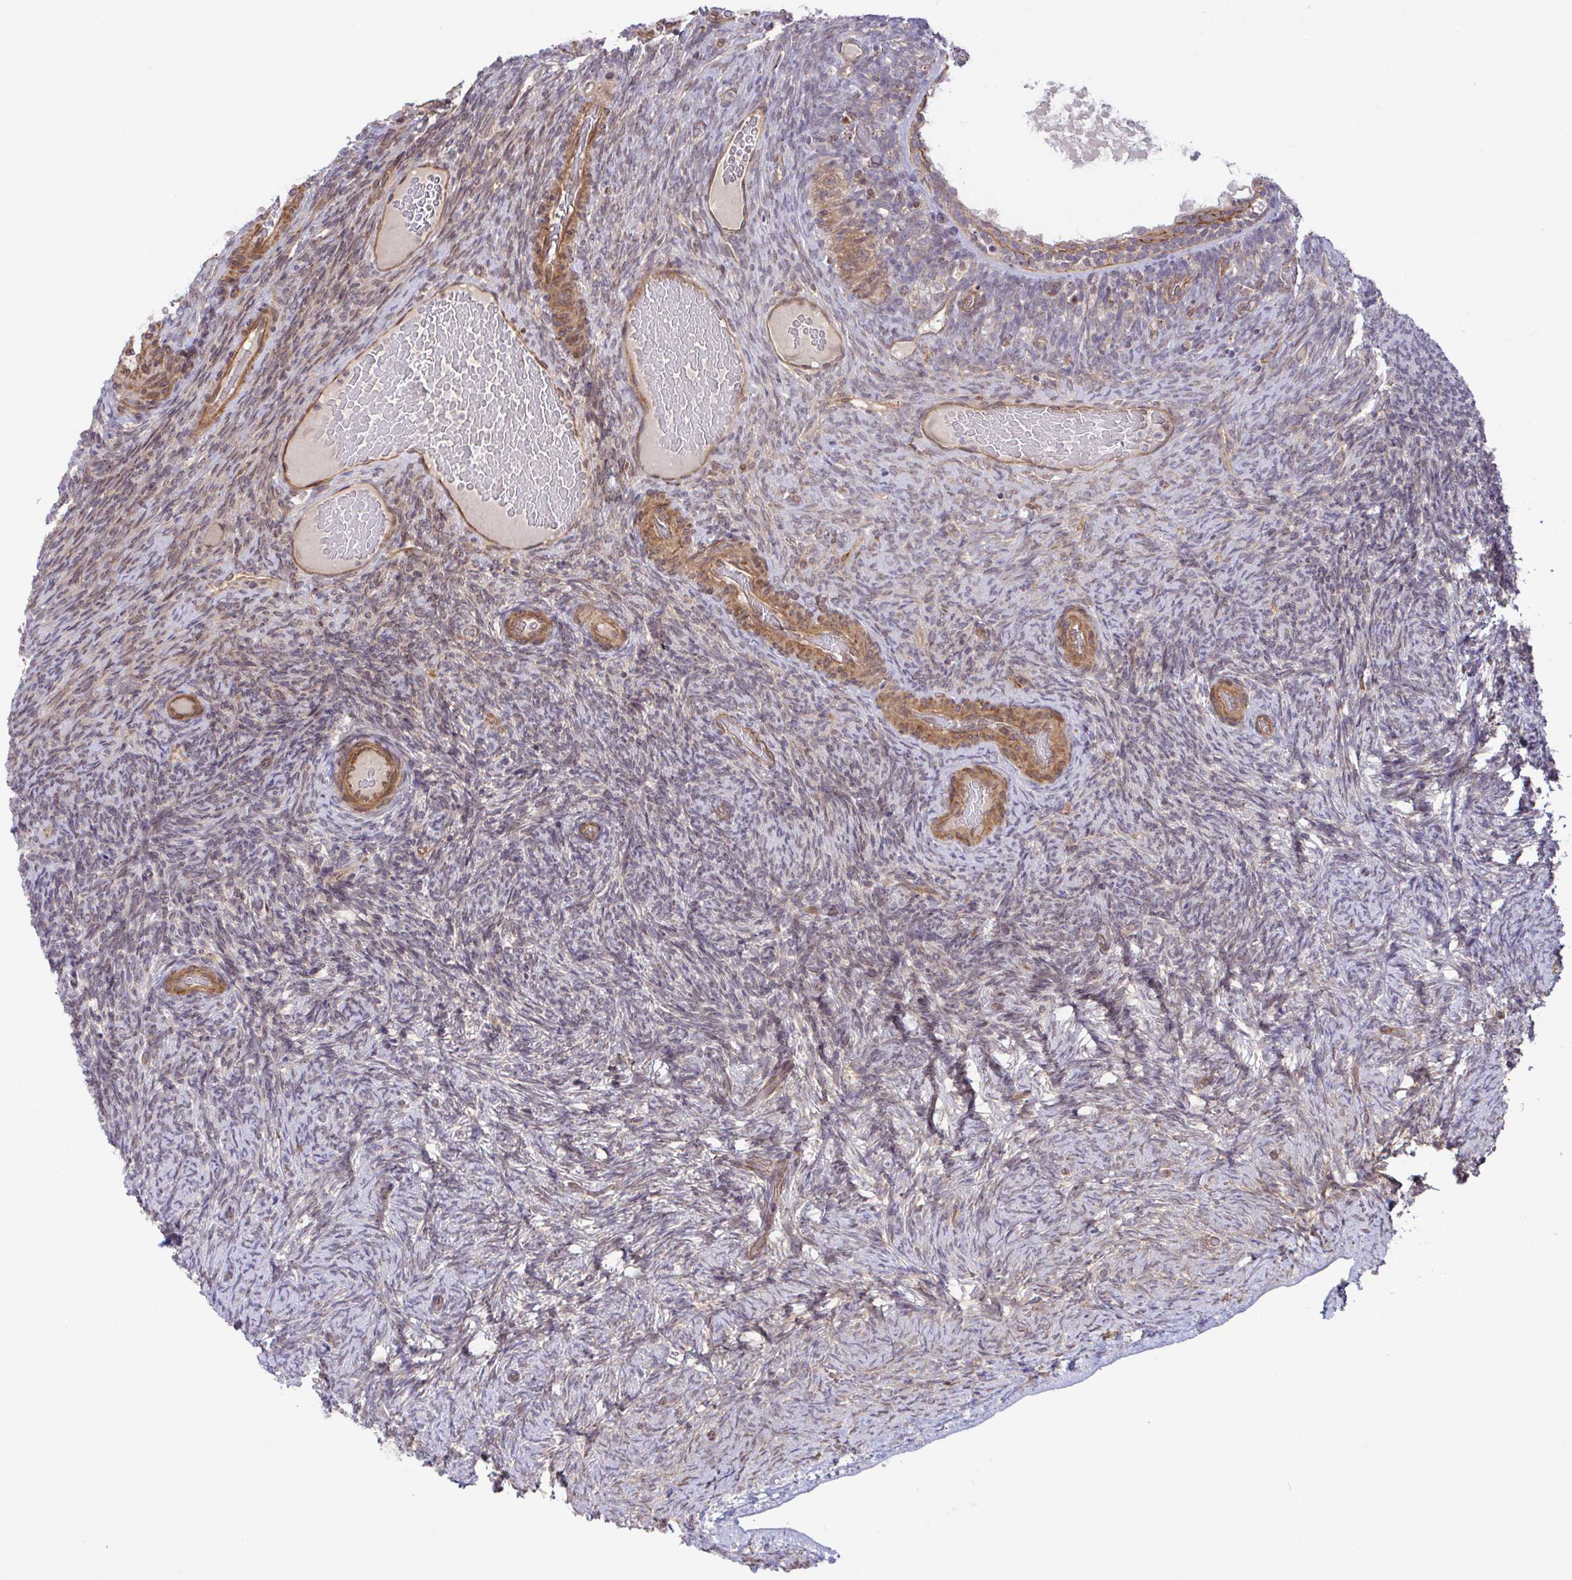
{"staining": {"intensity": "negative", "quantity": "none", "location": "none"}, "tissue": "ovary", "cell_type": "Ovarian stroma cells", "image_type": "normal", "snomed": [{"axis": "morphology", "description": "Normal tissue, NOS"}, {"axis": "topography", "description": "Ovary"}], "caption": "Image shows no protein expression in ovarian stroma cells of unremarkable ovary. Brightfield microscopy of immunohistochemistry (IHC) stained with DAB (brown) and hematoxylin (blue), captured at high magnification.", "gene": "ZBED3", "patient": {"sex": "female", "age": 34}}